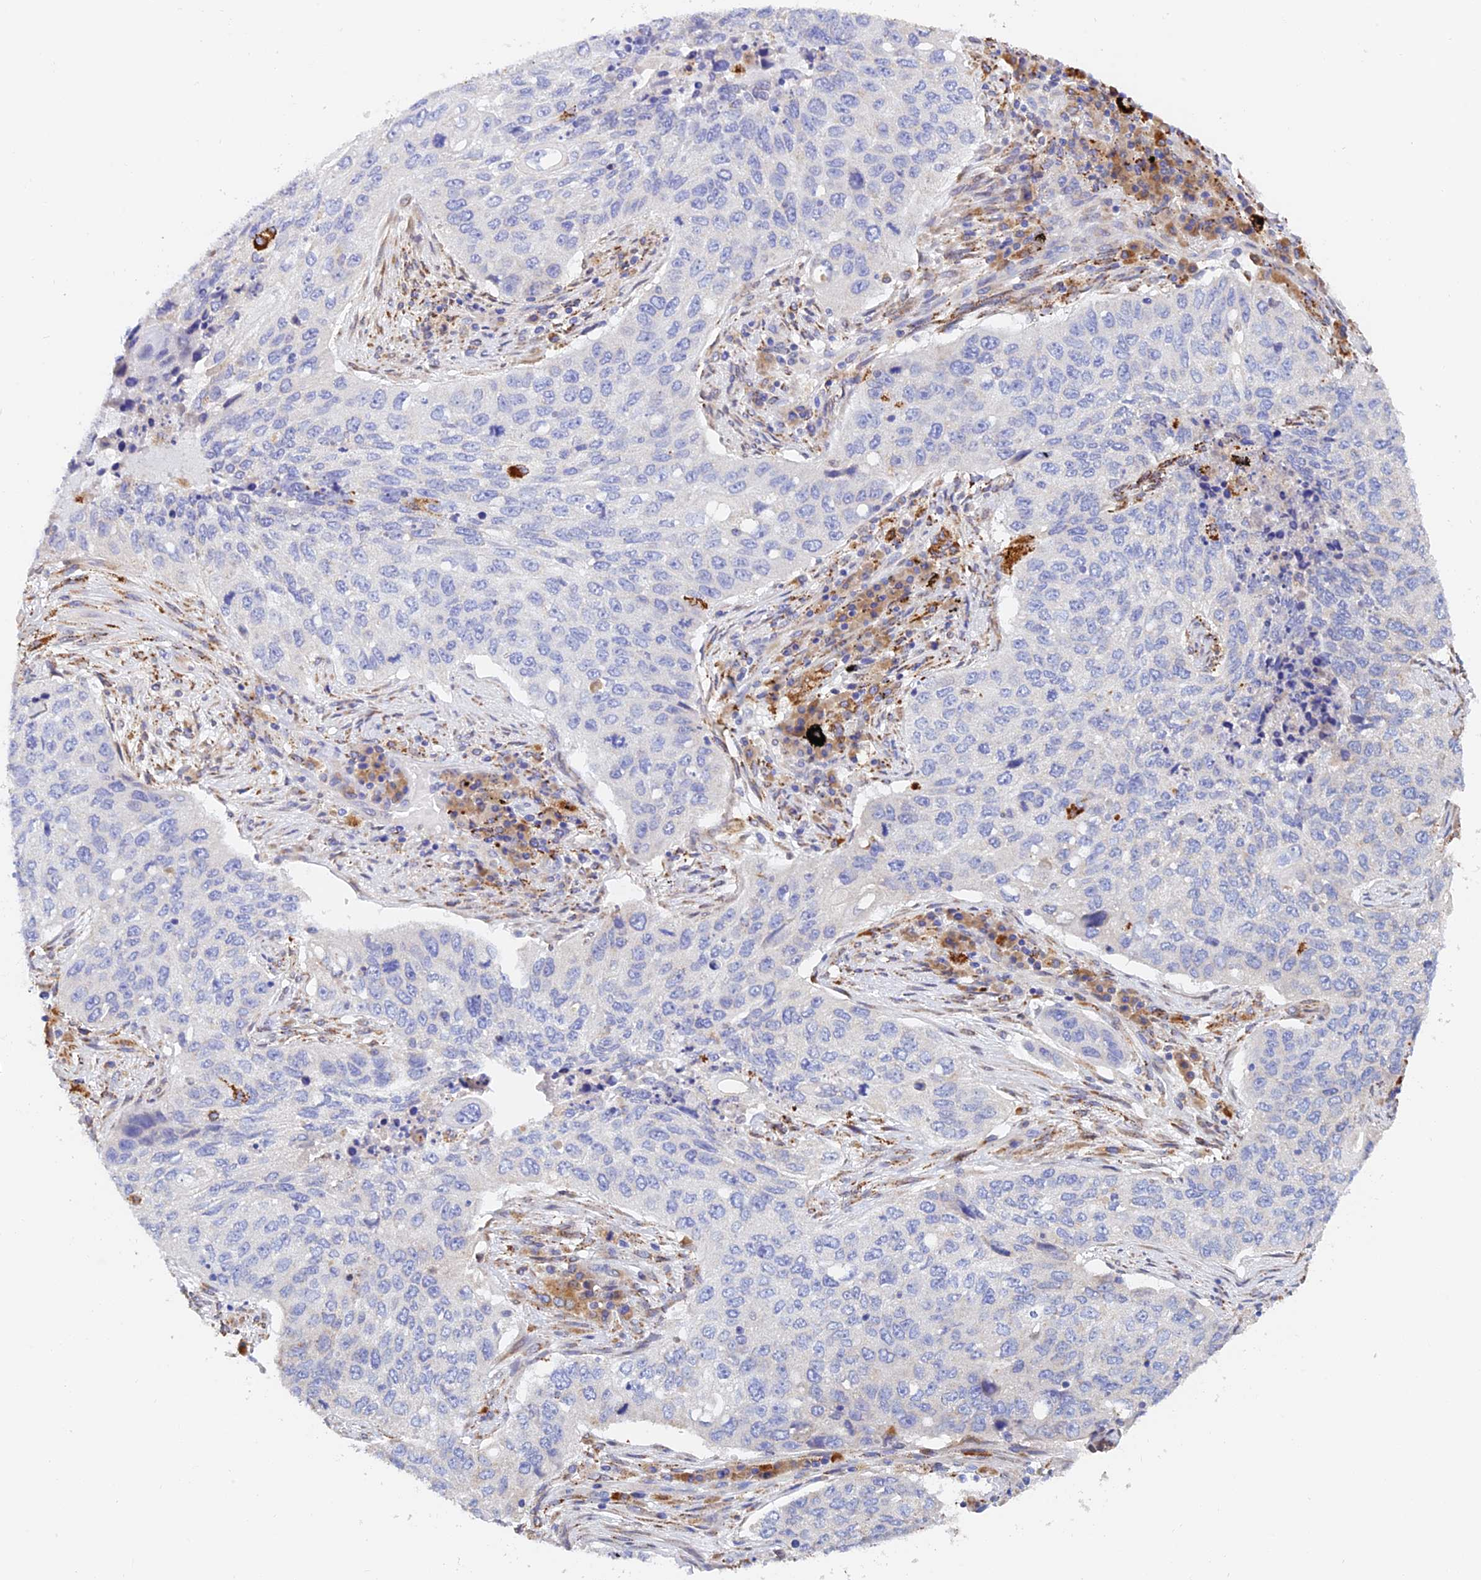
{"staining": {"intensity": "negative", "quantity": "none", "location": "none"}, "tissue": "lung cancer", "cell_type": "Tumor cells", "image_type": "cancer", "snomed": [{"axis": "morphology", "description": "Squamous cell carcinoma, NOS"}, {"axis": "topography", "description": "Lung"}], "caption": "Immunohistochemistry (IHC) micrograph of neoplastic tissue: lung squamous cell carcinoma stained with DAB exhibits no significant protein expression in tumor cells.", "gene": "VKORC1", "patient": {"sex": "female", "age": 63}}